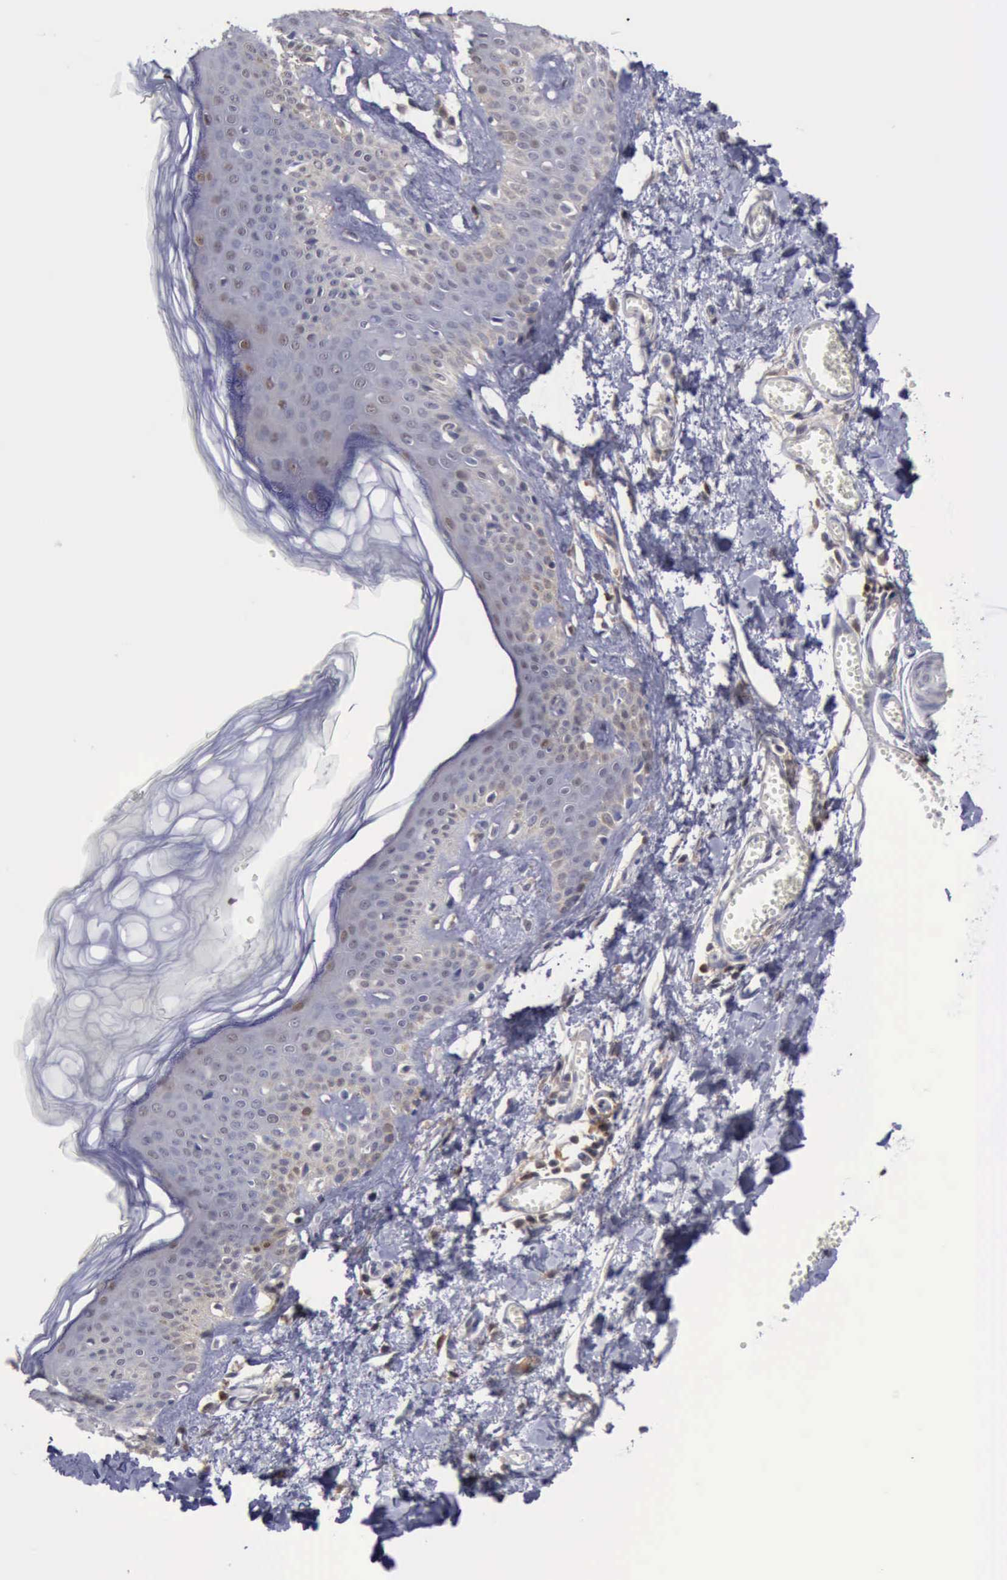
{"staining": {"intensity": "moderate", "quantity": ">75%", "location": "cytoplasmic/membranous,nuclear"}, "tissue": "skin", "cell_type": "Fibroblasts", "image_type": "normal", "snomed": [{"axis": "morphology", "description": "Normal tissue, NOS"}, {"axis": "morphology", "description": "Sarcoma, NOS"}, {"axis": "topography", "description": "Skin"}, {"axis": "topography", "description": "Soft tissue"}], "caption": "IHC (DAB (3,3'-diaminobenzidine)) staining of benign human skin exhibits moderate cytoplasmic/membranous,nuclear protein staining in approximately >75% of fibroblasts.", "gene": "STAT1", "patient": {"sex": "female", "age": 51}}